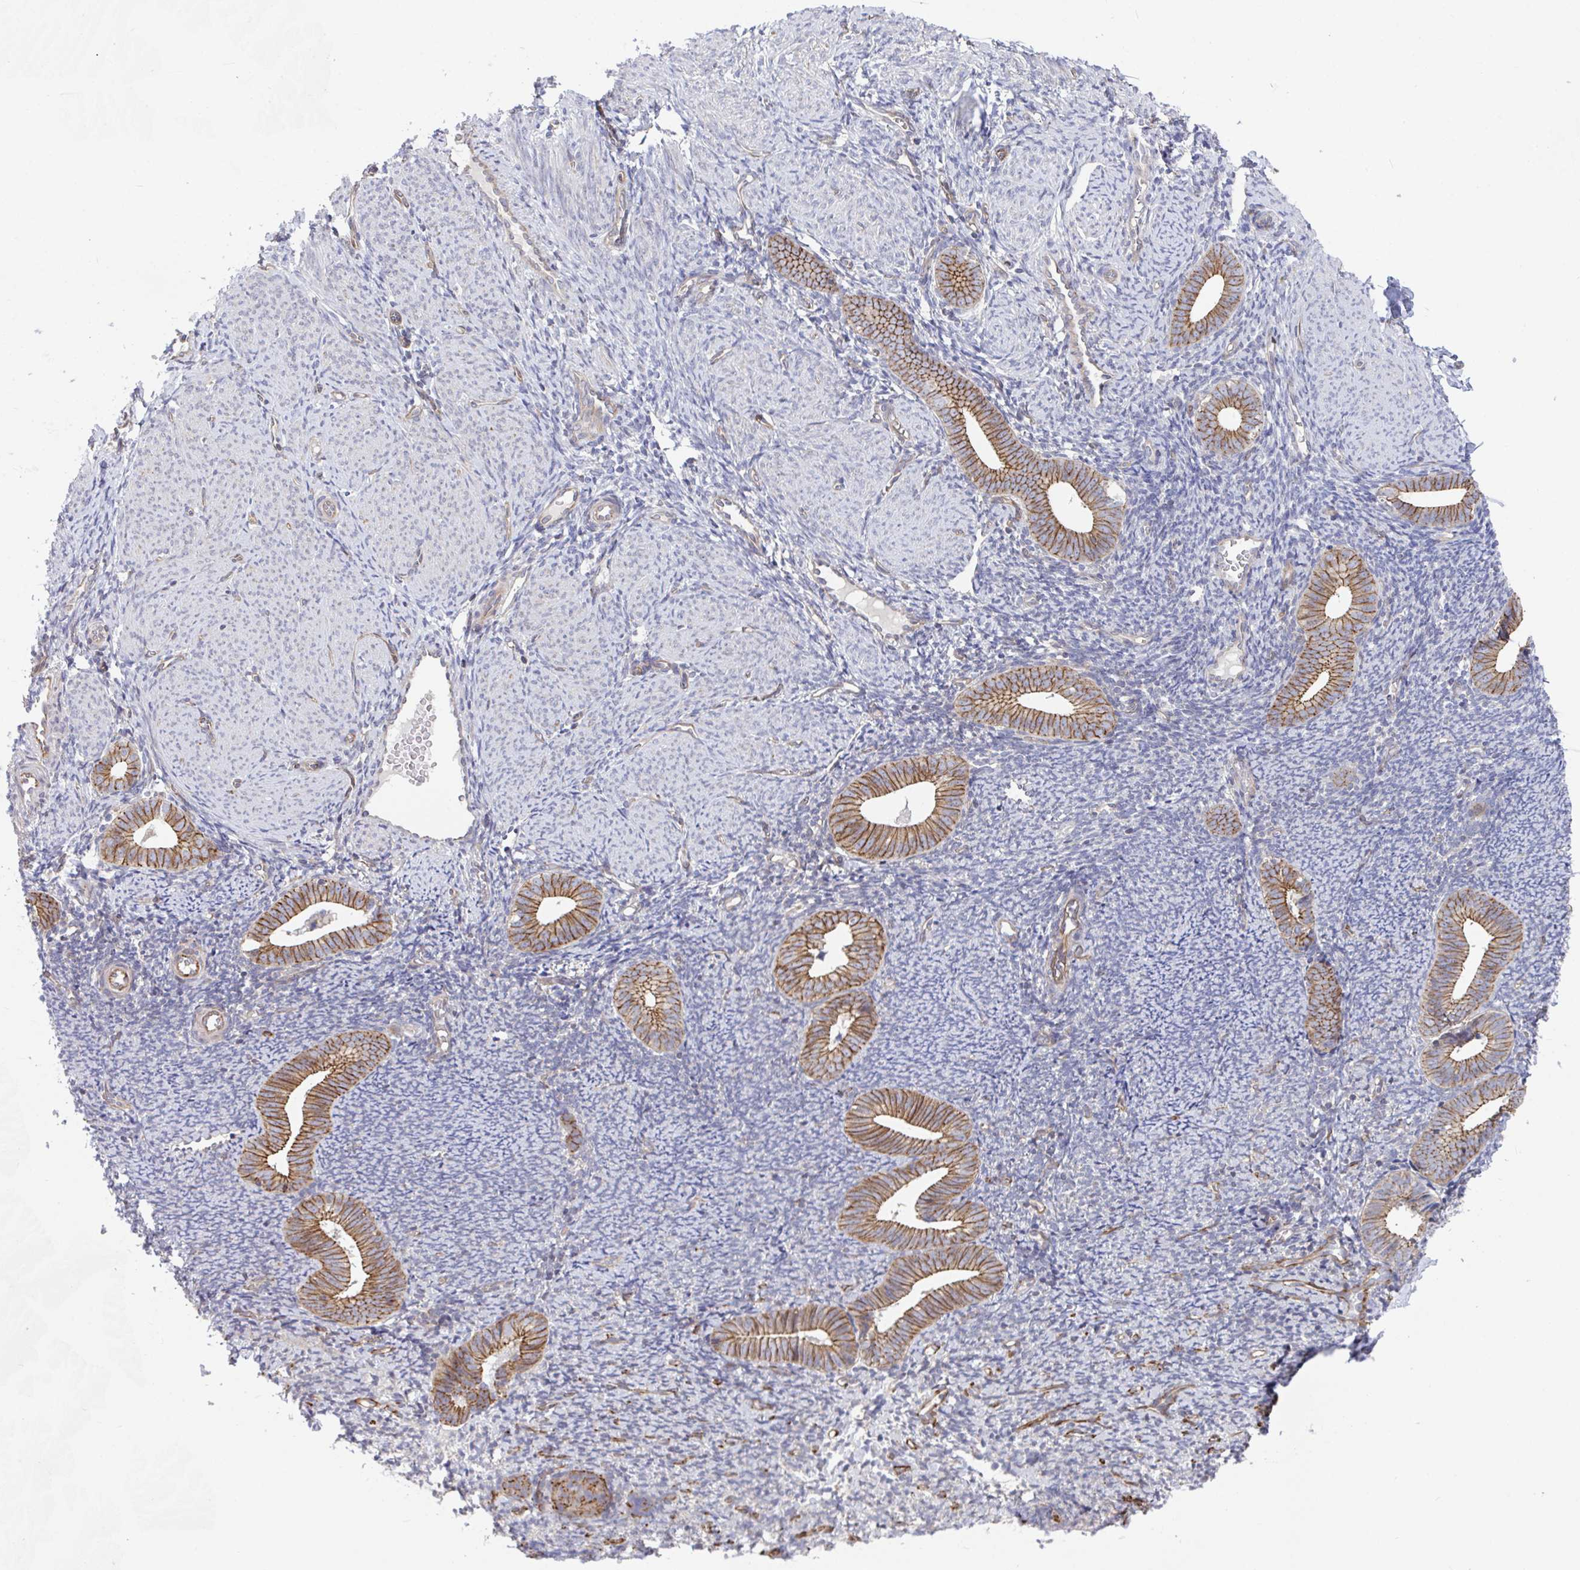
{"staining": {"intensity": "negative", "quantity": "none", "location": "none"}, "tissue": "endometrium", "cell_type": "Cells in endometrial stroma", "image_type": "normal", "snomed": [{"axis": "morphology", "description": "Normal tissue, NOS"}, {"axis": "topography", "description": "Endometrium"}], "caption": "Immunohistochemistry (IHC) micrograph of normal endometrium stained for a protein (brown), which displays no staining in cells in endometrial stroma.", "gene": "EIF1AD", "patient": {"sex": "female", "age": 39}}